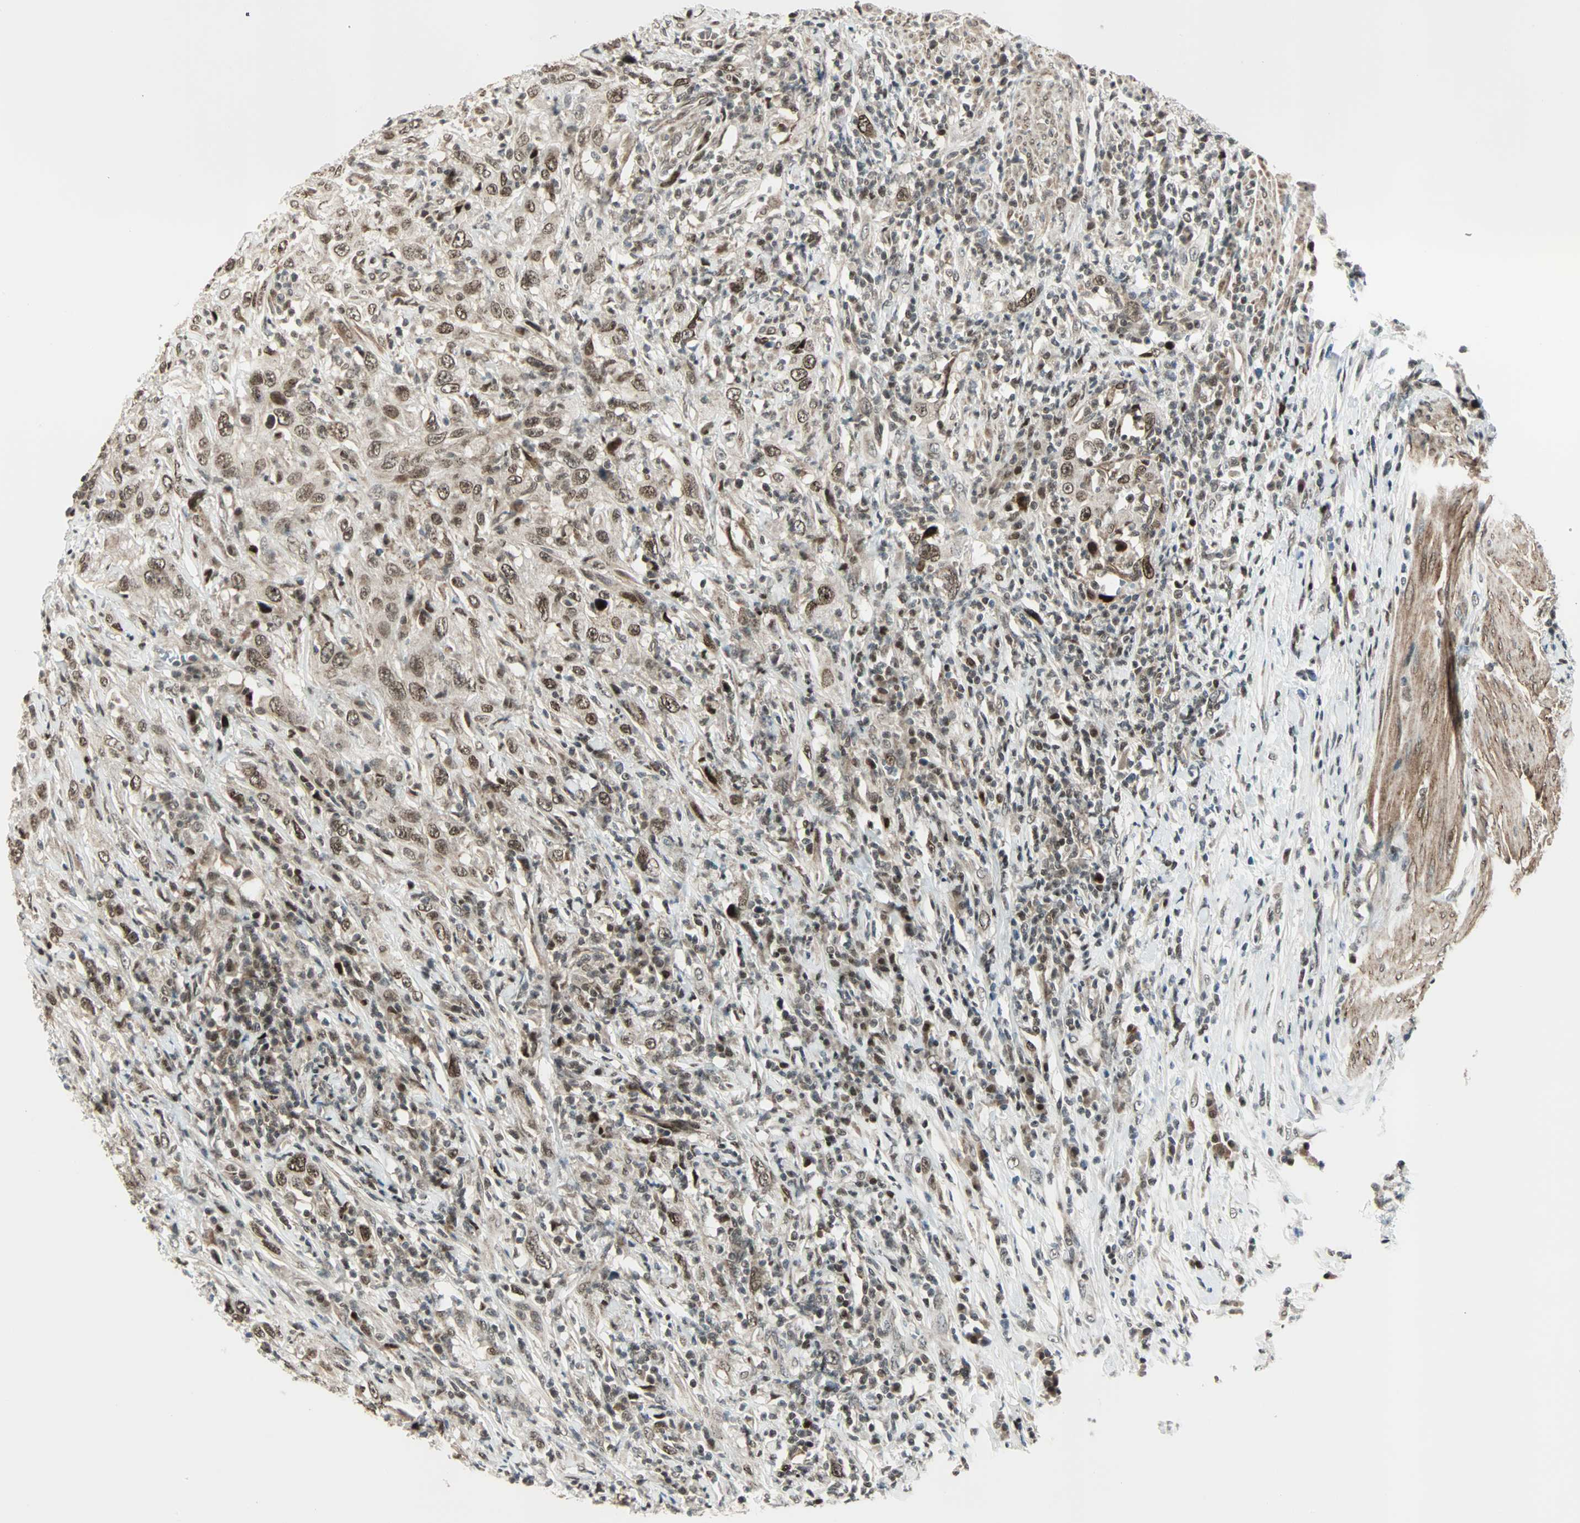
{"staining": {"intensity": "moderate", "quantity": ">75%", "location": "cytoplasmic/membranous,nuclear"}, "tissue": "urothelial cancer", "cell_type": "Tumor cells", "image_type": "cancer", "snomed": [{"axis": "morphology", "description": "Urothelial carcinoma, High grade"}, {"axis": "topography", "description": "Urinary bladder"}], "caption": "Immunohistochemical staining of human high-grade urothelial carcinoma displays medium levels of moderate cytoplasmic/membranous and nuclear protein positivity in about >75% of tumor cells. (Stains: DAB in brown, nuclei in blue, Microscopy: brightfield microscopy at high magnification).", "gene": "CBX4", "patient": {"sex": "male", "age": 61}}